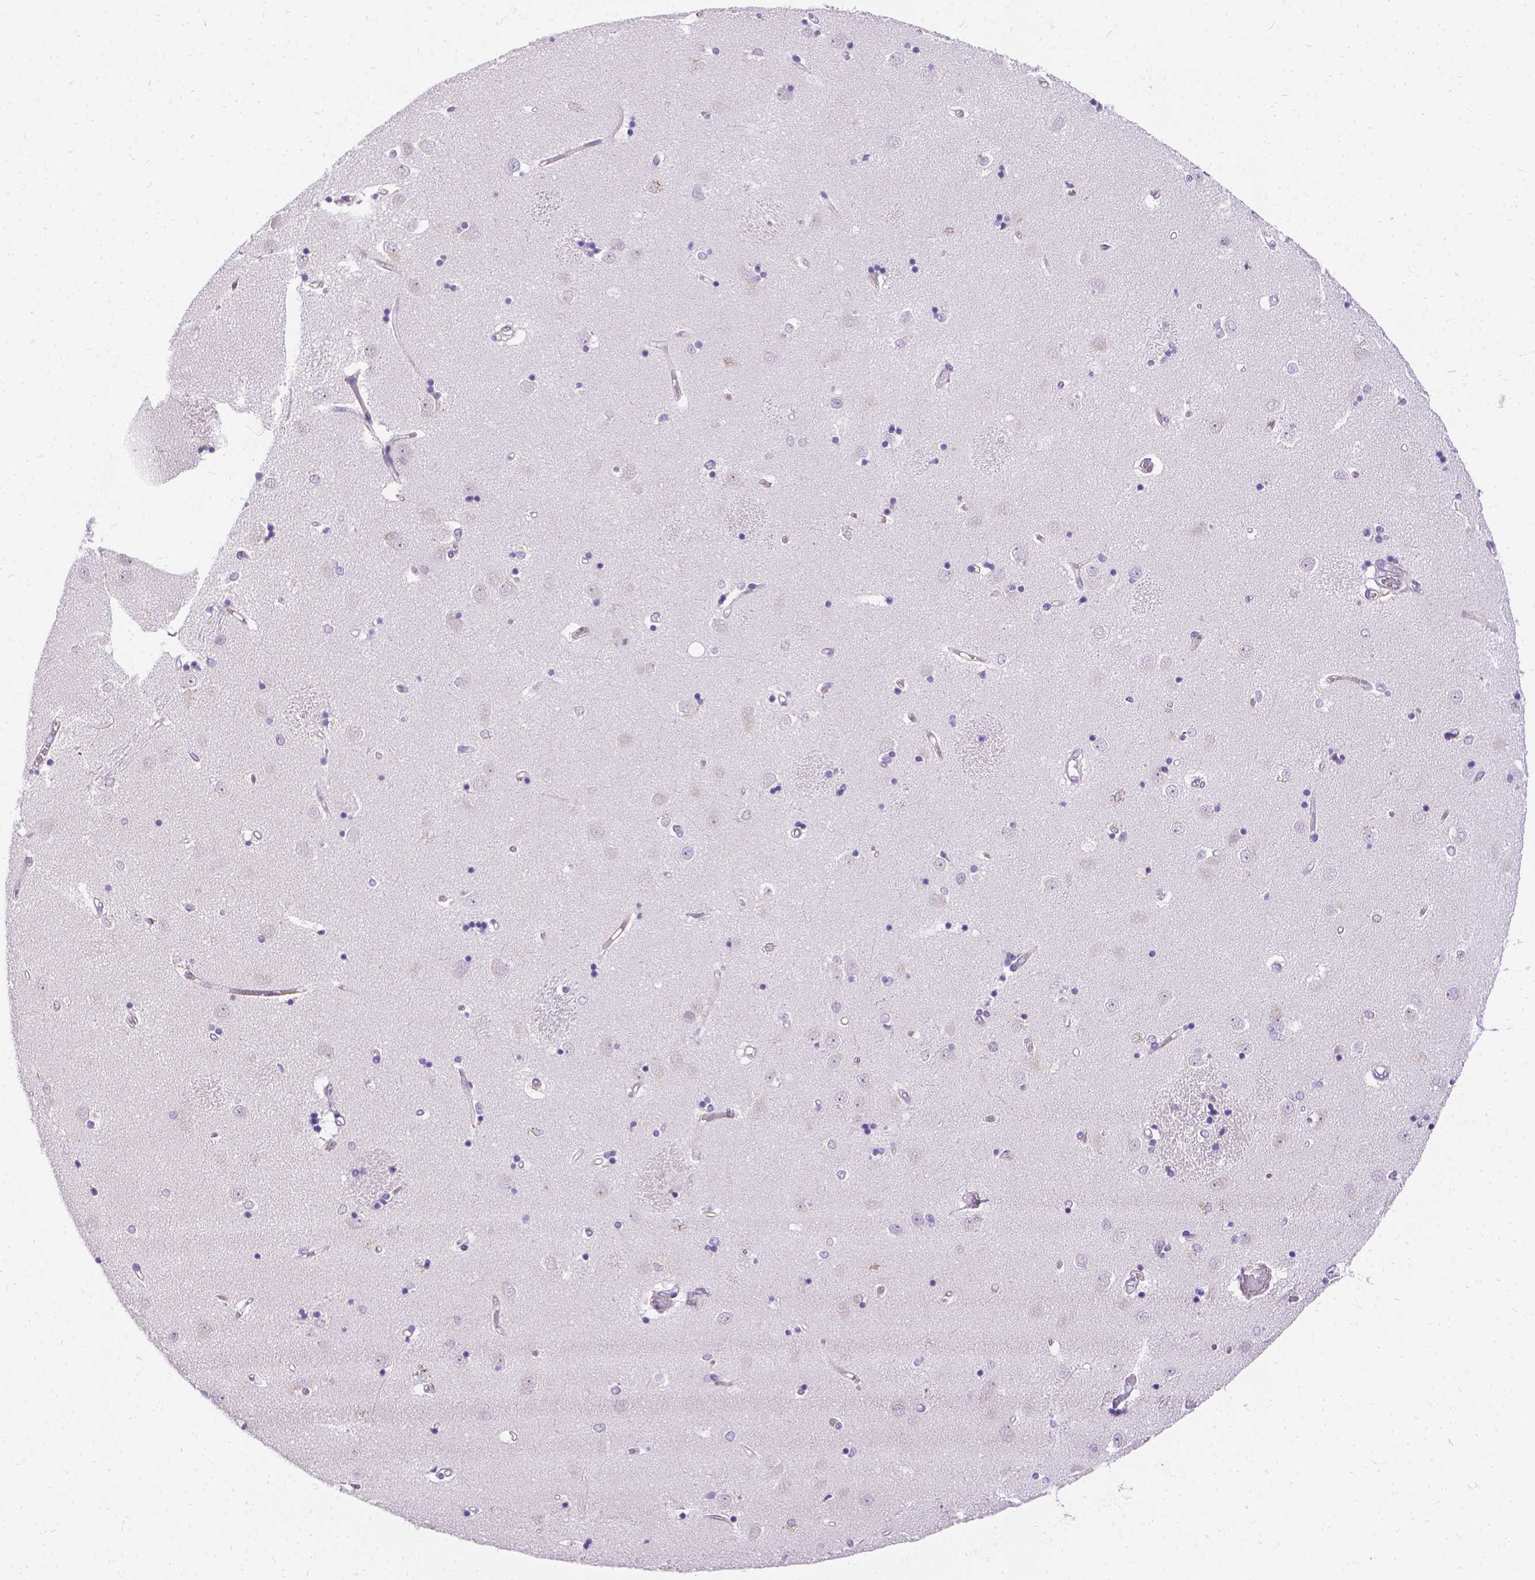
{"staining": {"intensity": "negative", "quantity": "none", "location": "none"}, "tissue": "caudate", "cell_type": "Glial cells", "image_type": "normal", "snomed": [{"axis": "morphology", "description": "Normal tissue, NOS"}, {"axis": "topography", "description": "Lateral ventricle wall"}], "caption": "Immunohistochemistry (IHC) photomicrograph of benign human caudate stained for a protein (brown), which reveals no positivity in glial cells. Brightfield microscopy of immunohistochemistry stained with DAB (3,3'-diaminobenzidine) (brown) and hematoxylin (blue), captured at high magnification.", "gene": "PALS1", "patient": {"sex": "male", "age": 54}}